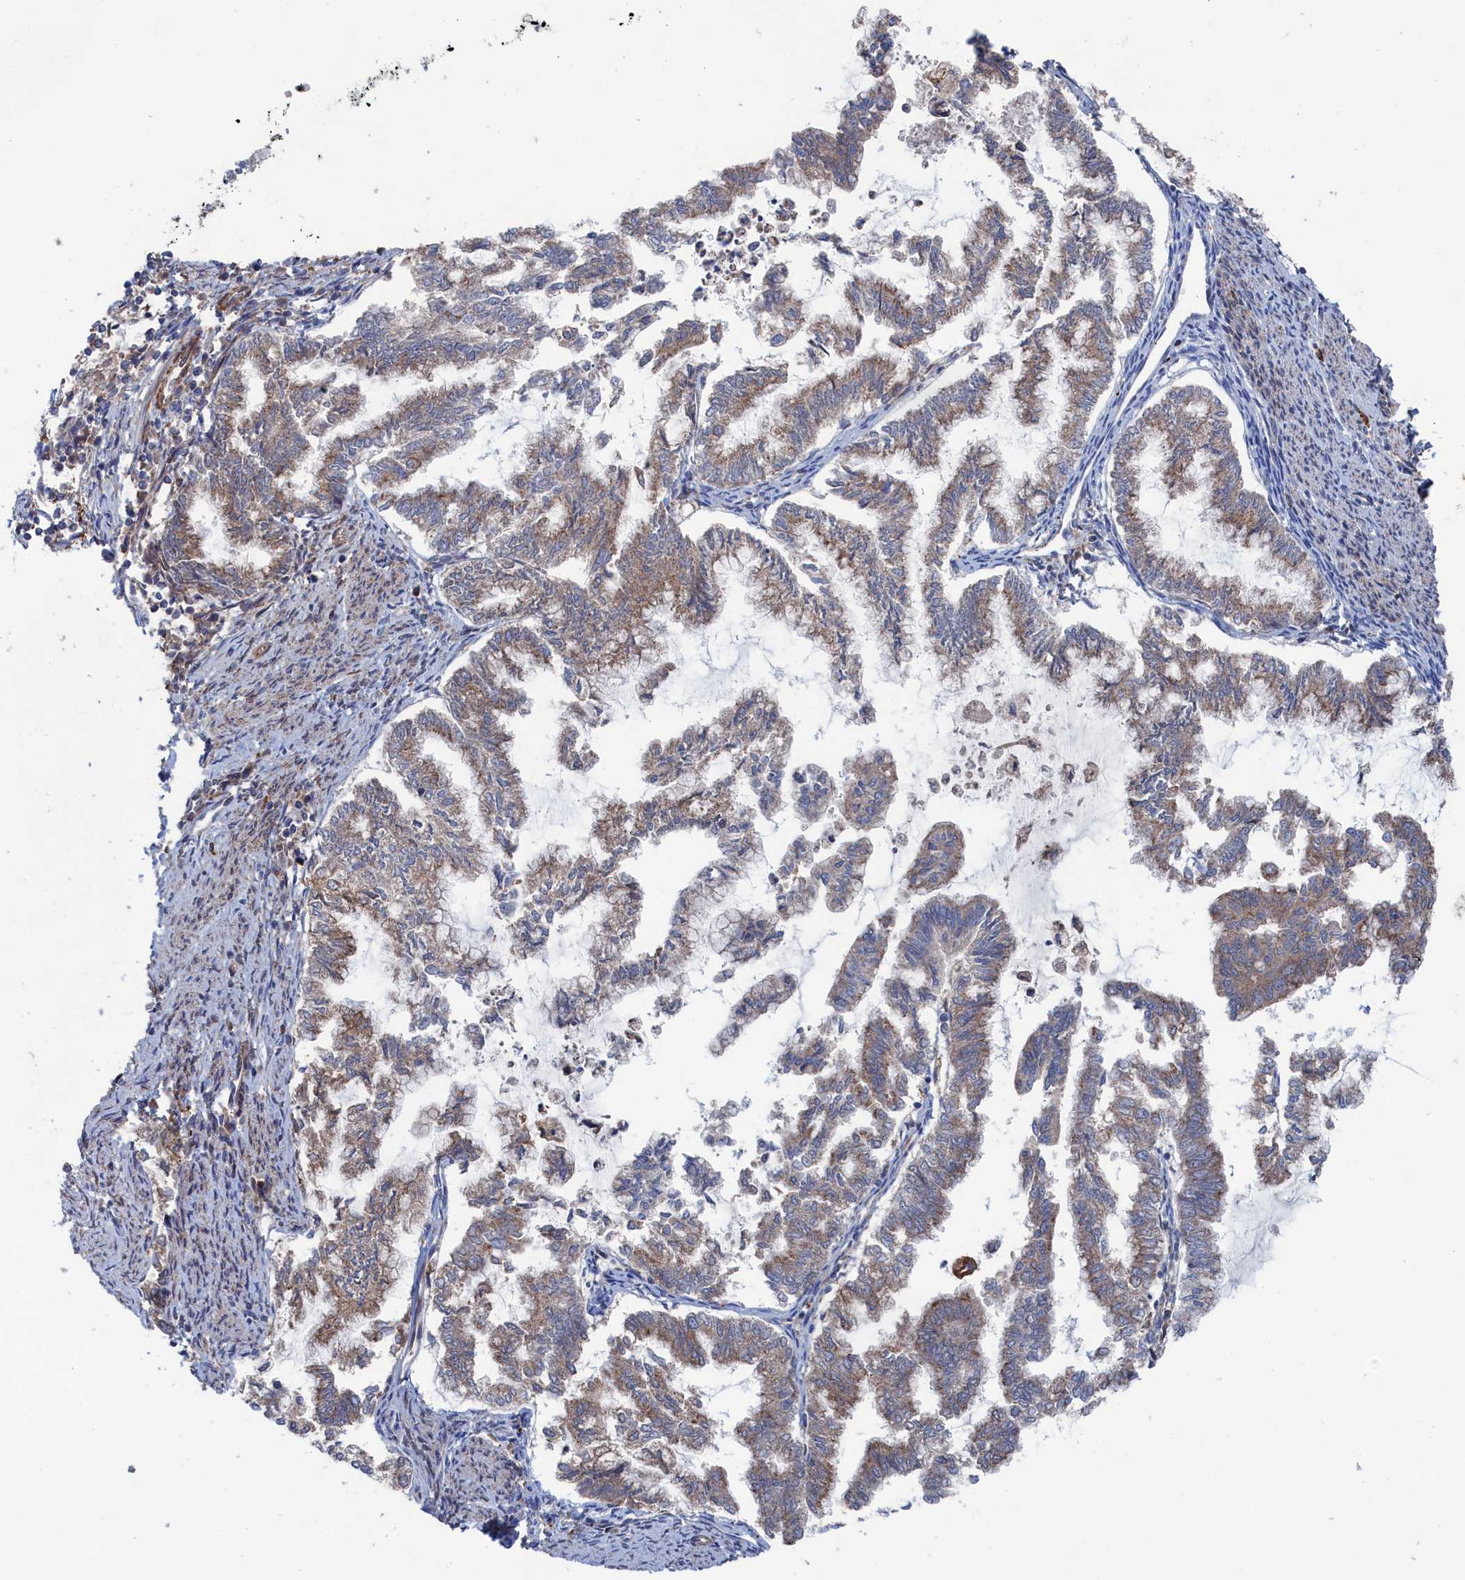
{"staining": {"intensity": "moderate", "quantity": "25%-75%", "location": "cytoplasmic/membranous"}, "tissue": "endometrial cancer", "cell_type": "Tumor cells", "image_type": "cancer", "snomed": [{"axis": "morphology", "description": "Adenocarcinoma, NOS"}, {"axis": "topography", "description": "Endometrium"}], "caption": "DAB immunohistochemical staining of endometrial cancer (adenocarcinoma) exhibits moderate cytoplasmic/membranous protein positivity in approximately 25%-75% of tumor cells.", "gene": "FILIP1L", "patient": {"sex": "female", "age": 79}}